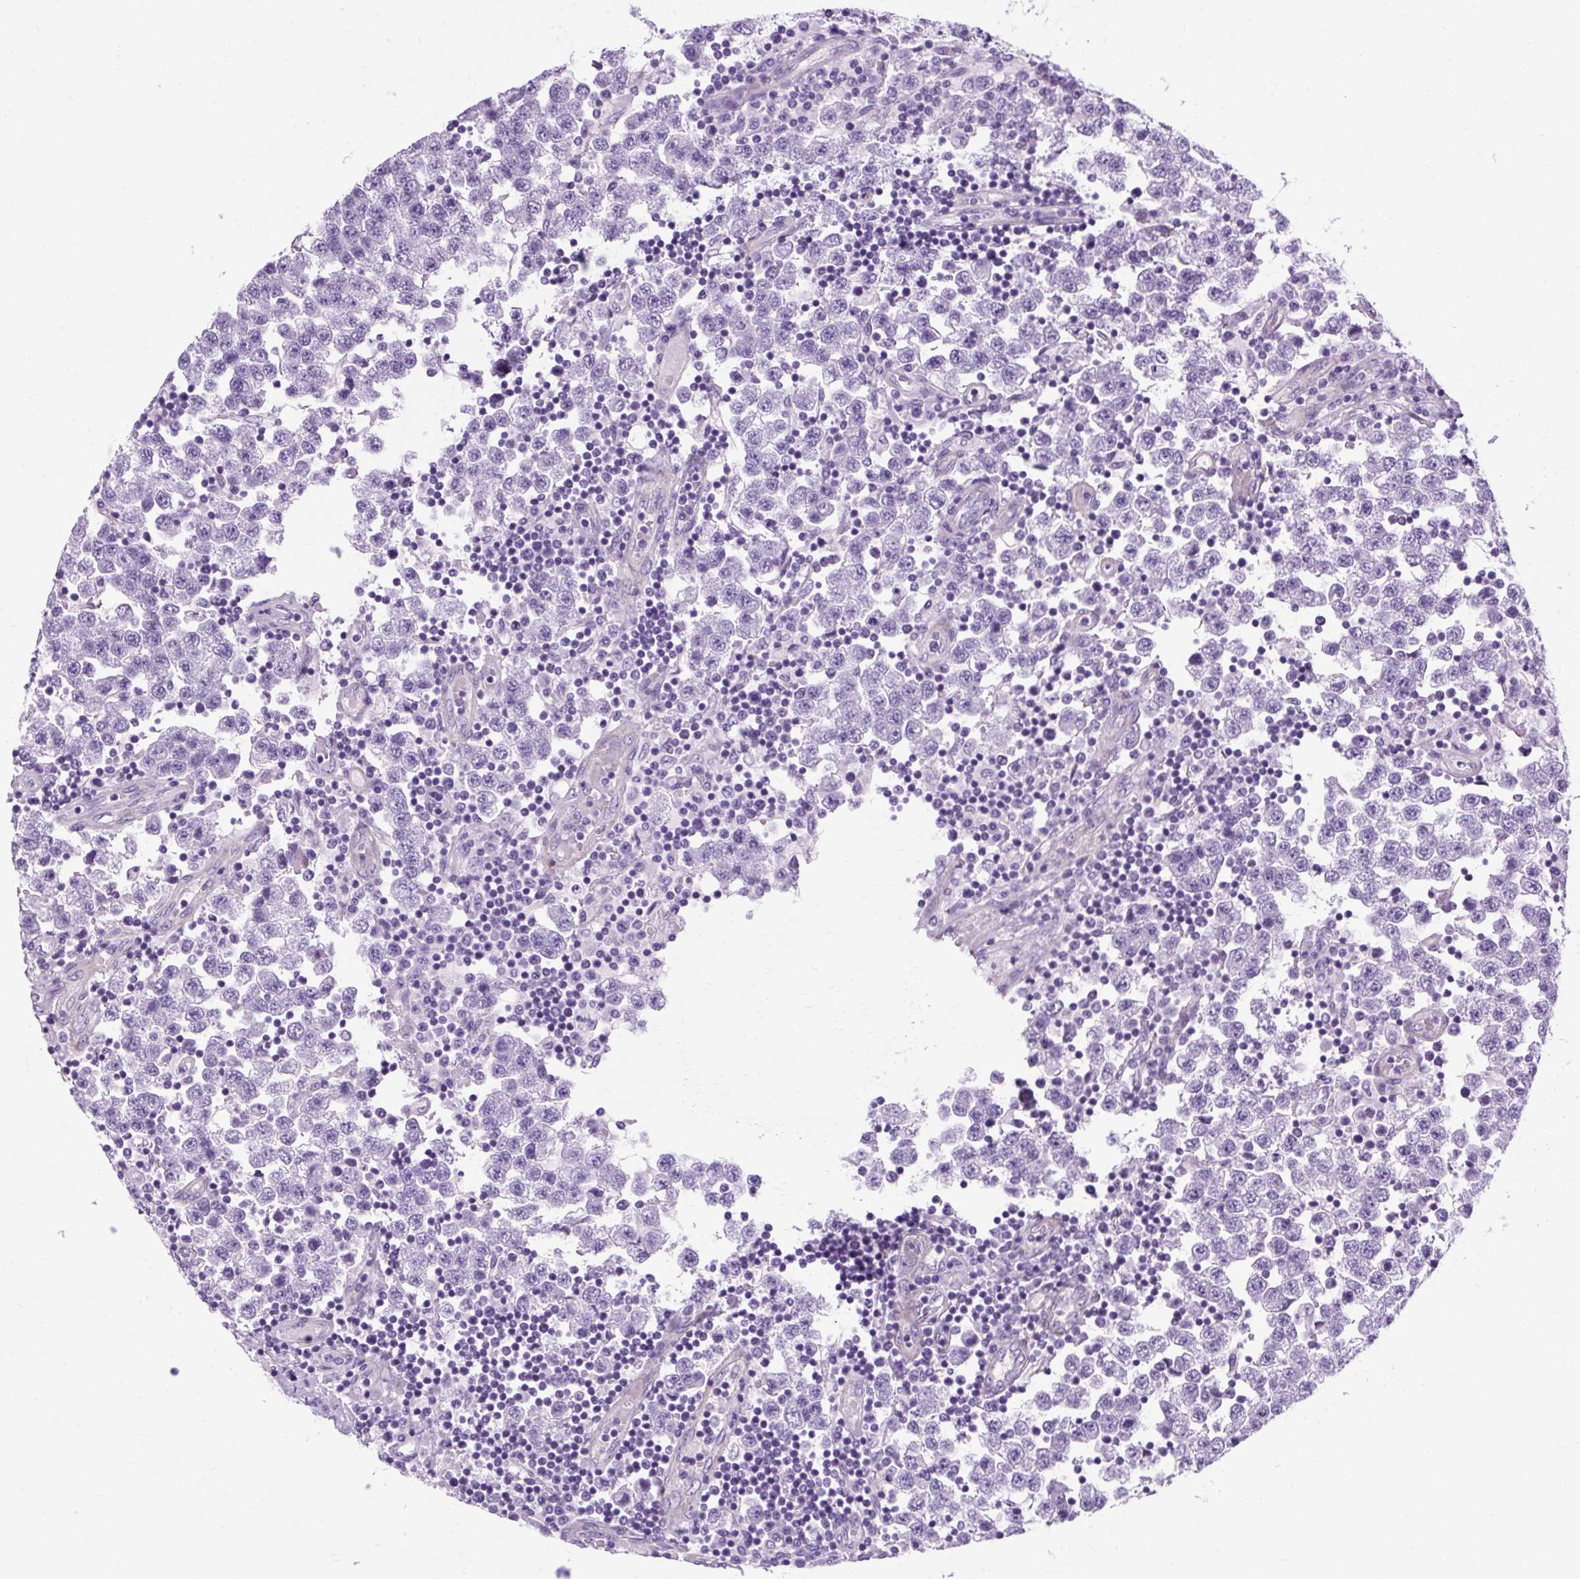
{"staining": {"intensity": "negative", "quantity": "none", "location": "none"}, "tissue": "testis cancer", "cell_type": "Tumor cells", "image_type": "cancer", "snomed": [{"axis": "morphology", "description": "Seminoma, NOS"}, {"axis": "topography", "description": "Testis"}], "caption": "Testis cancer was stained to show a protein in brown. There is no significant staining in tumor cells.", "gene": "OOEP", "patient": {"sex": "male", "age": 34}}